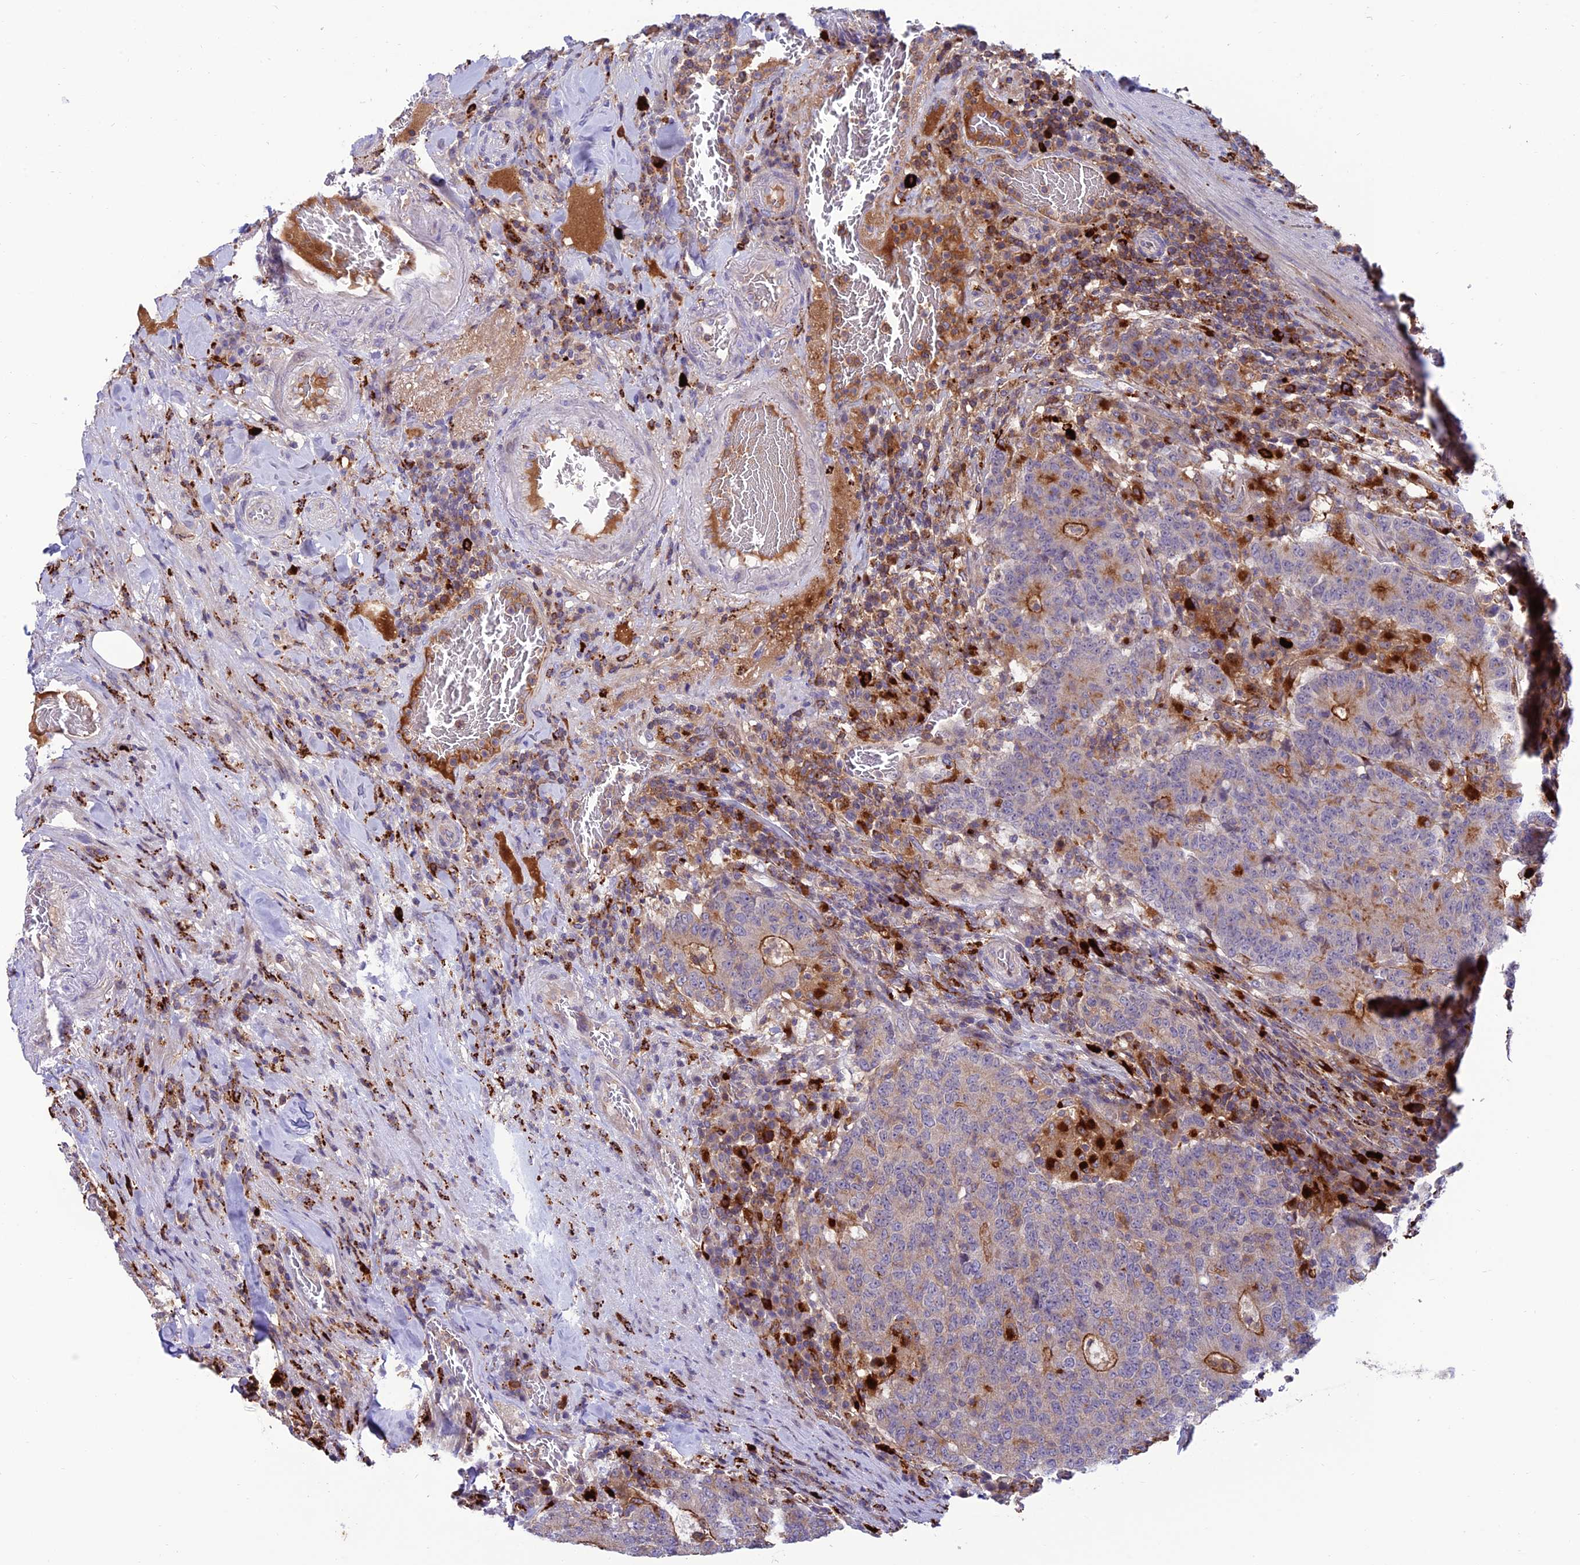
{"staining": {"intensity": "moderate", "quantity": "25%-75%", "location": "cytoplasmic/membranous"}, "tissue": "colorectal cancer", "cell_type": "Tumor cells", "image_type": "cancer", "snomed": [{"axis": "morphology", "description": "Normal tissue, NOS"}, {"axis": "morphology", "description": "Adenocarcinoma, NOS"}, {"axis": "topography", "description": "Colon"}], "caption": "DAB immunohistochemical staining of colorectal adenocarcinoma shows moderate cytoplasmic/membranous protein staining in about 25%-75% of tumor cells.", "gene": "ARHGEF18", "patient": {"sex": "female", "age": 75}}